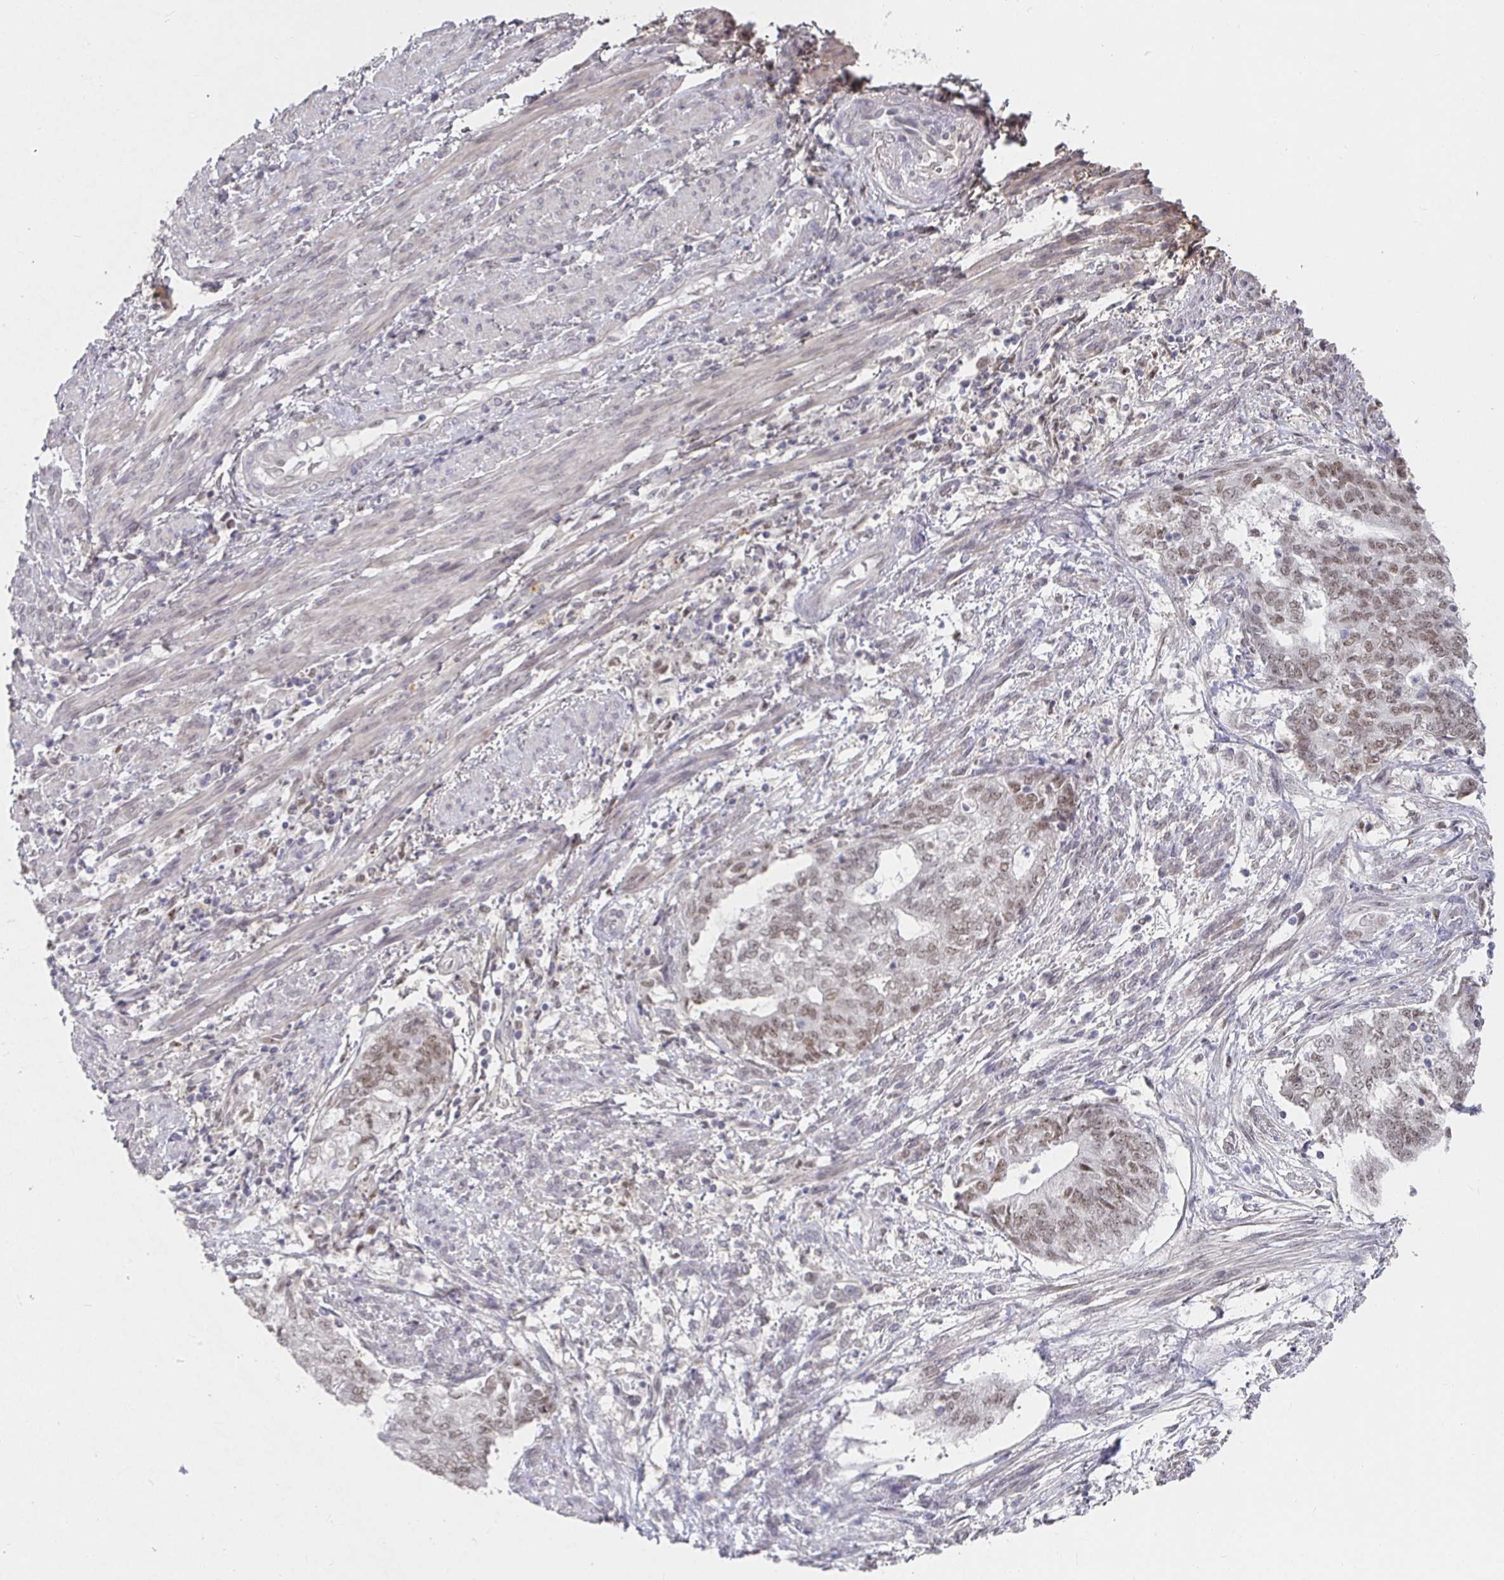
{"staining": {"intensity": "weak", "quantity": ">75%", "location": "nuclear"}, "tissue": "endometrial cancer", "cell_type": "Tumor cells", "image_type": "cancer", "snomed": [{"axis": "morphology", "description": "Adenocarcinoma, NOS"}, {"axis": "topography", "description": "Endometrium"}], "caption": "Human endometrial cancer stained for a protein (brown) reveals weak nuclear positive expression in approximately >75% of tumor cells.", "gene": "RCOR1", "patient": {"sex": "female", "age": 65}}